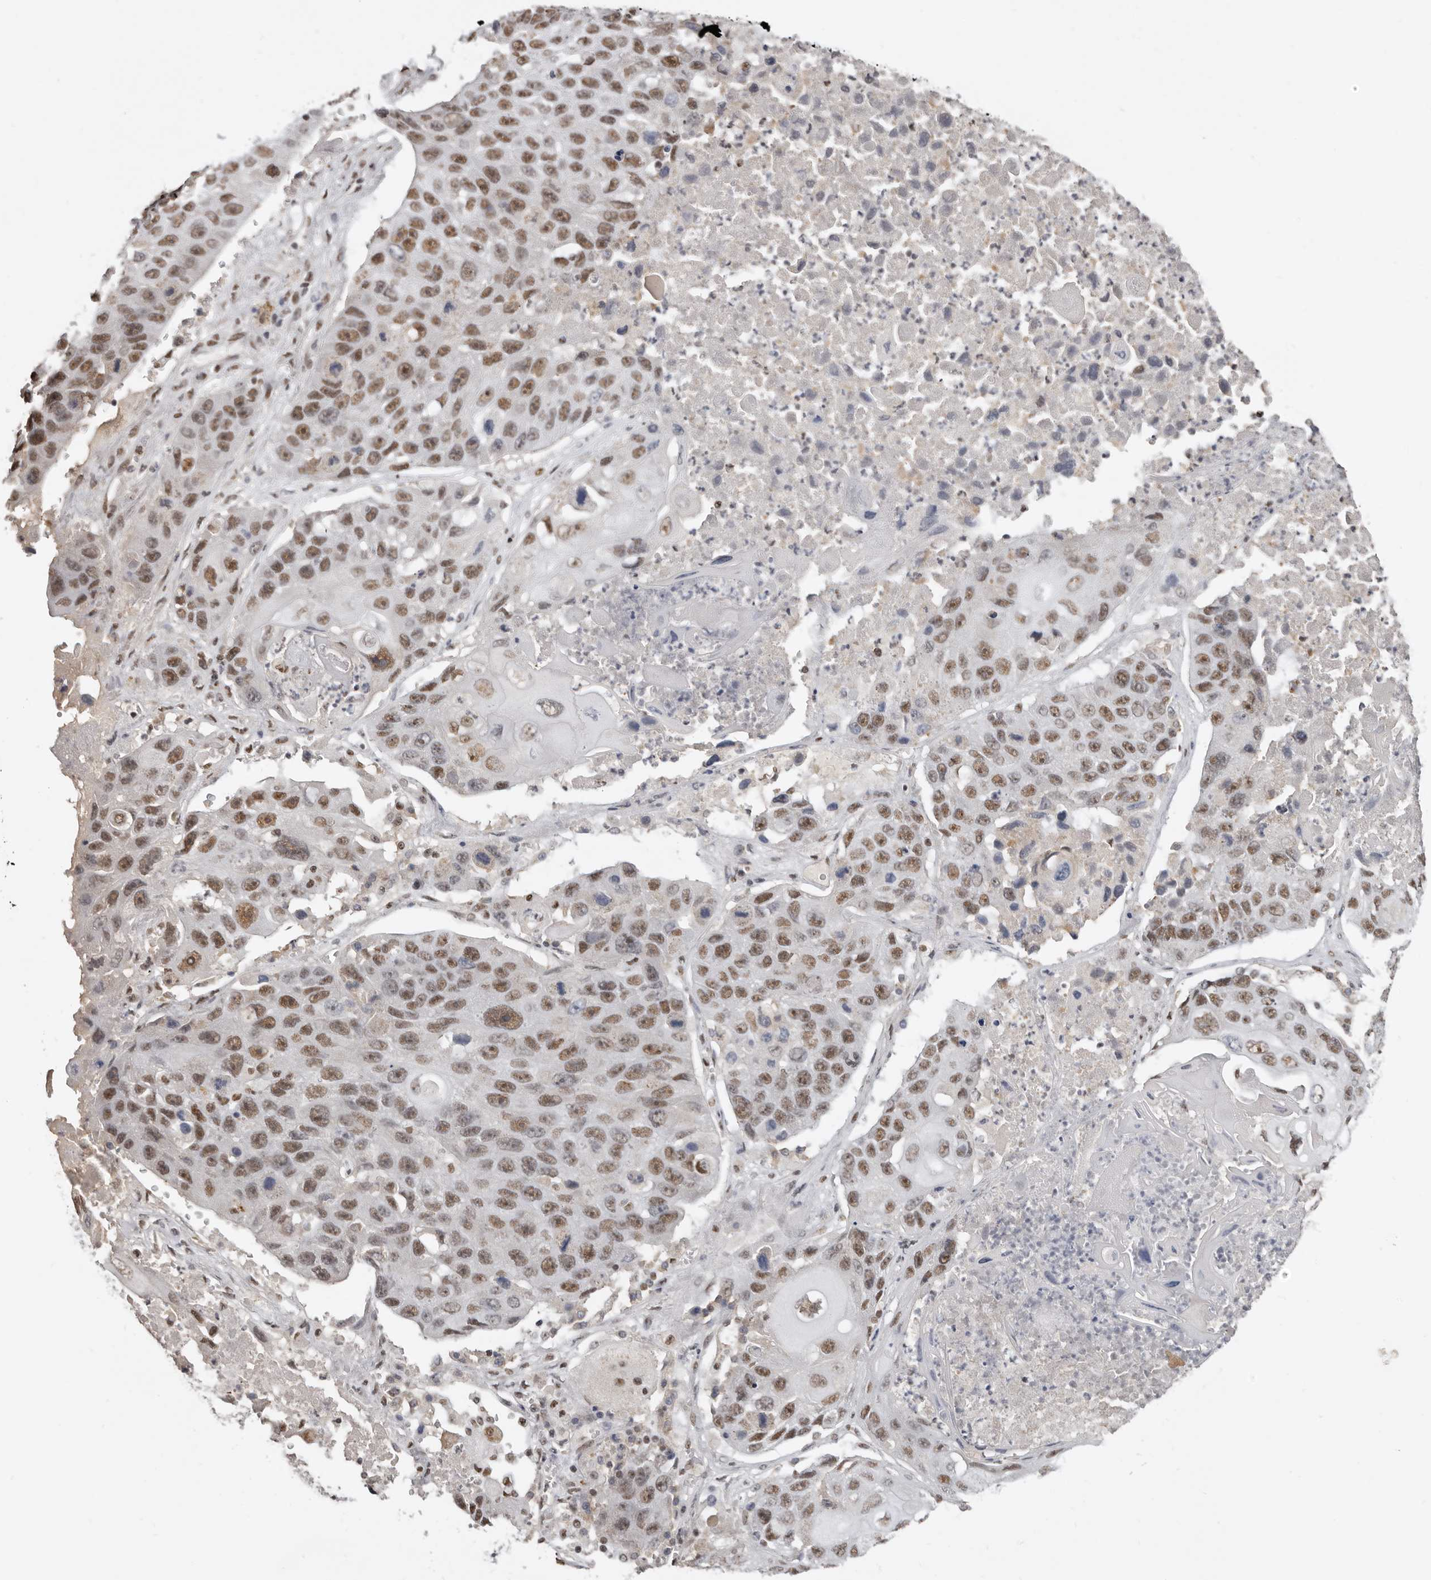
{"staining": {"intensity": "moderate", "quantity": ">75%", "location": "nuclear"}, "tissue": "lung cancer", "cell_type": "Tumor cells", "image_type": "cancer", "snomed": [{"axis": "morphology", "description": "Squamous cell carcinoma, NOS"}, {"axis": "topography", "description": "Lung"}], "caption": "Lung cancer (squamous cell carcinoma) stained for a protein shows moderate nuclear positivity in tumor cells. (DAB IHC with brightfield microscopy, high magnification).", "gene": "SCAF4", "patient": {"sex": "male", "age": 61}}